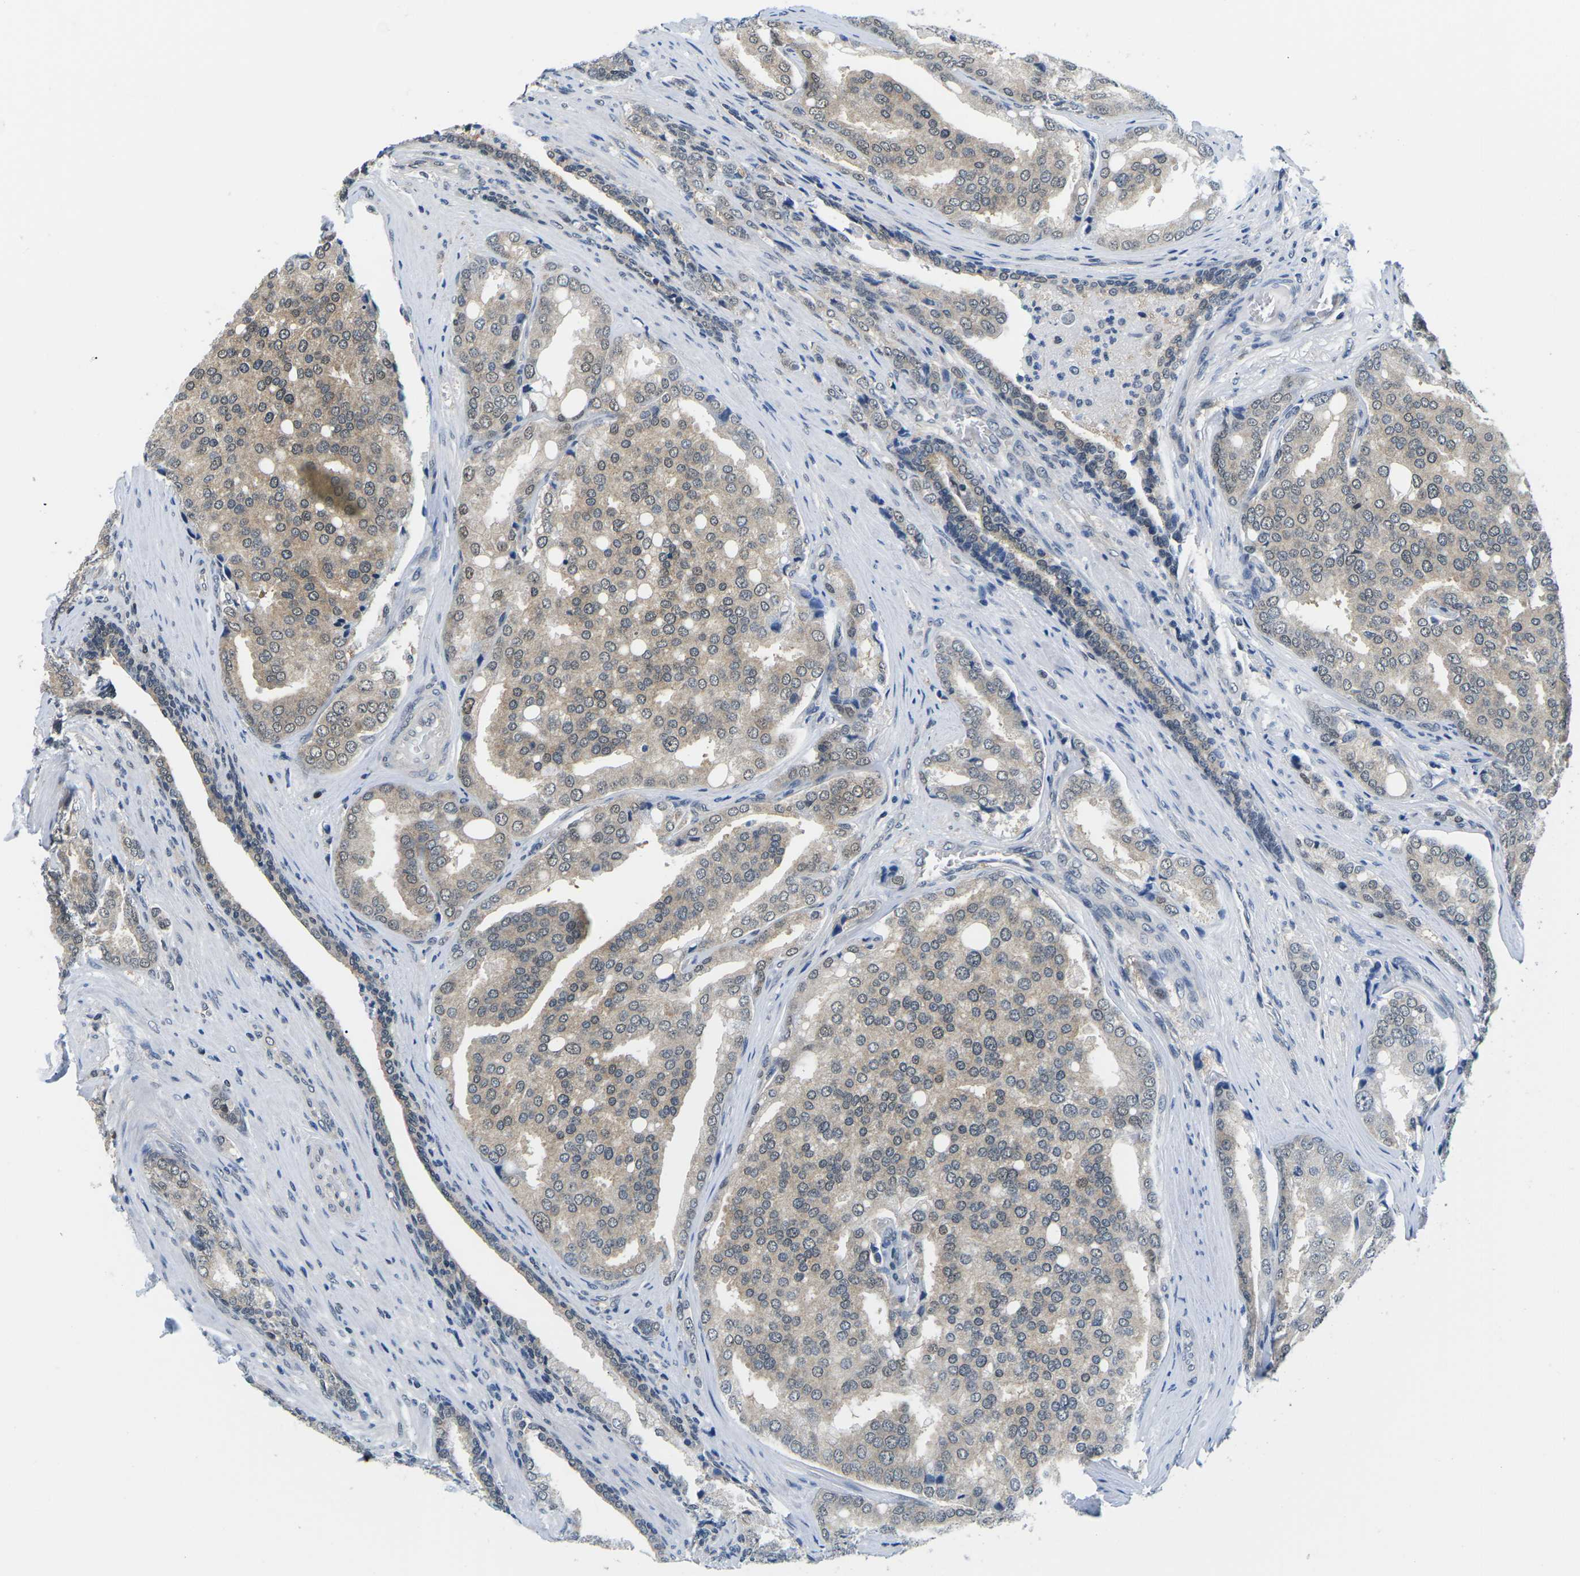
{"staining": {"intensity": "weak", "quantity": "25%-75%", "location": "cytoplasmic/membranous,nuclear"}, "tissue": "prostate cancer", "cell_type": "Tumor cells", "image_type": "cancer", "snomed": [{"axis": "morphology", "description": "Adenocarcinoma, High grade"}, {"axis": "topography", "description": "Prostate"}], "caption": "Protein analysis of prostate cancer tissue reveals weak cytoplasmic/membranous and nuclear staining in approximately 25%-75% of tumor cells.", "gene": "UBA7", "patient": {"sex": "male", "age": 50}}